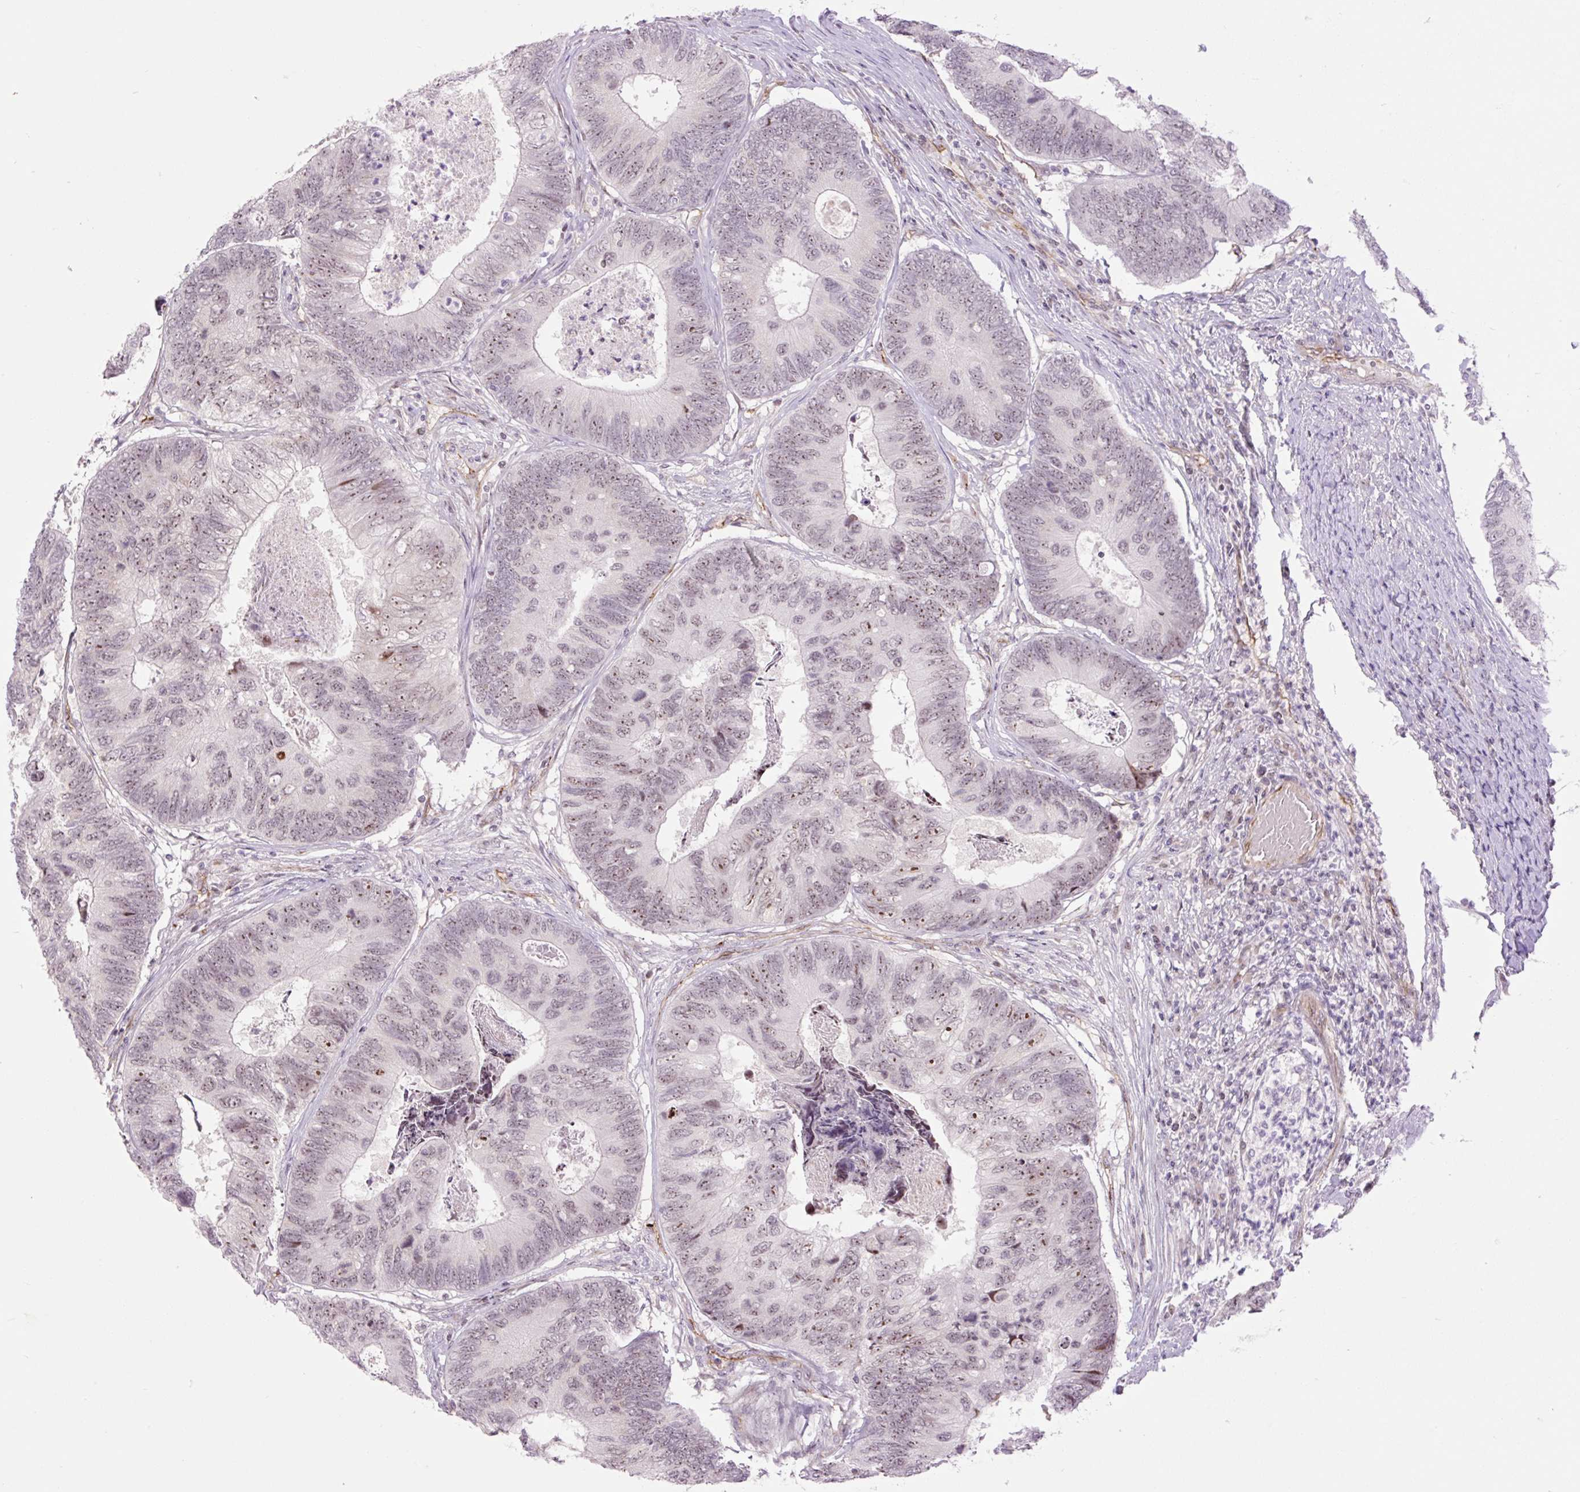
{"staining": {"intensity": "weak", "quantity": "25%-75%", "location": "nuclear"}, "tissue": "colorectal cancer", "cell_type": "Tumor cells", "image_type": "cancer", "snomed": [{"axis": "morphology", "description": "Adenocarcinoma, NOS"}, {"axis": "topography", "description": "Colon"}], "caption": "A photomicrograph showing weak nuclear expression in approximately 25%-75% of tumor cells in colorectal cancer (adenocarcinoma), as visualized by brown immunohistochemical staining.", "gene": "ZNF417", "patient": {"sex": "female", "age": 67}}